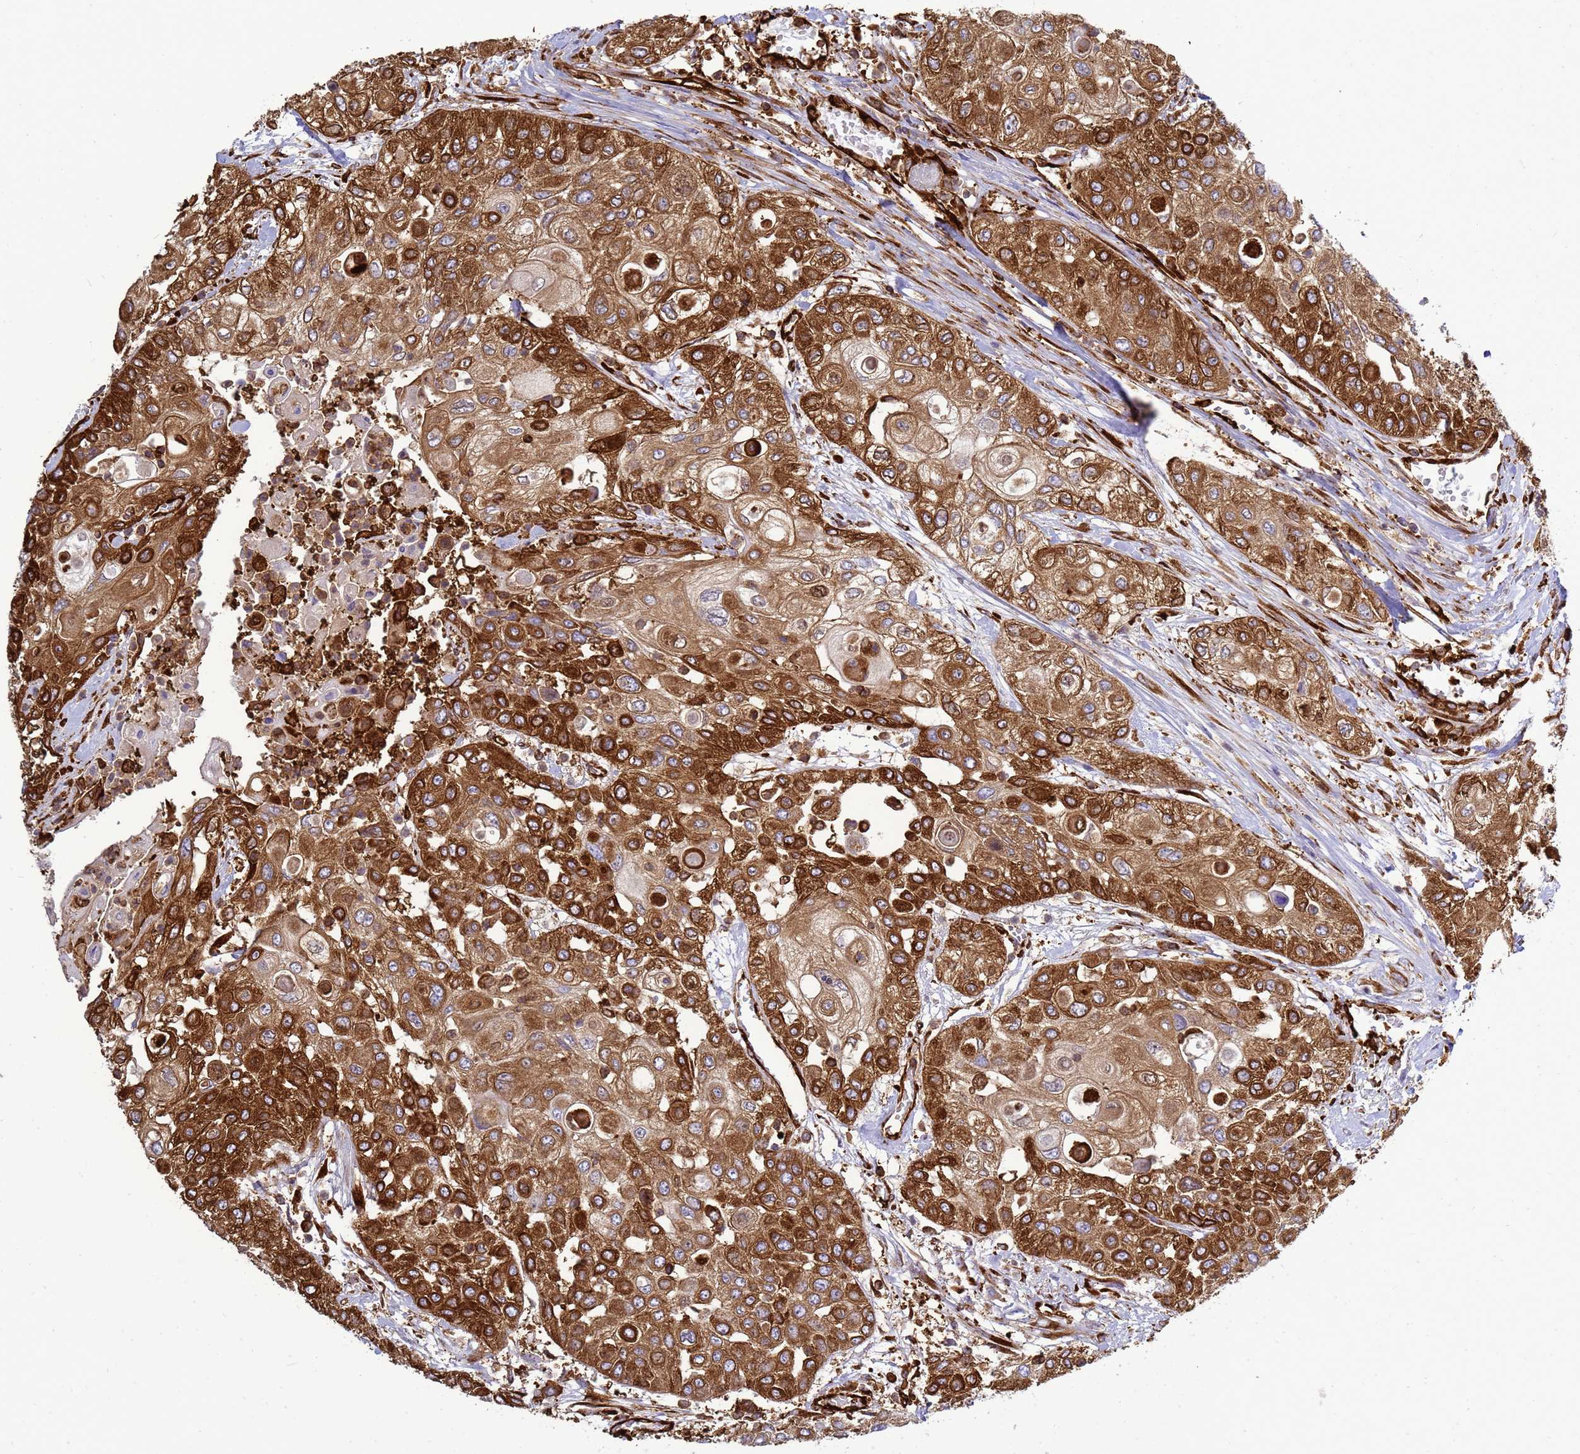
{"staining": {"intensity": "strong", "quantity": ">75%", "location": "cytoplasmic/membranous"}, "tissue": "urothelial cancer", "cell_type": "Tumor cells", "image_type": "cancer", "snomed": [{"axis": "morphology", "description": "Urothelial carcinoma, High grade"}, {"axis": "topography", "description": "Urinary bladder"}], "caption": "Immunohistochemistry (IHC) of human urothelial cancer demonstrates high levels of strong cytoplasmic/membranous expression in approximately >75% of tumor cells.", "gene": "ZBTB8OS", "patient": {"sex": "female", "age": 79}}